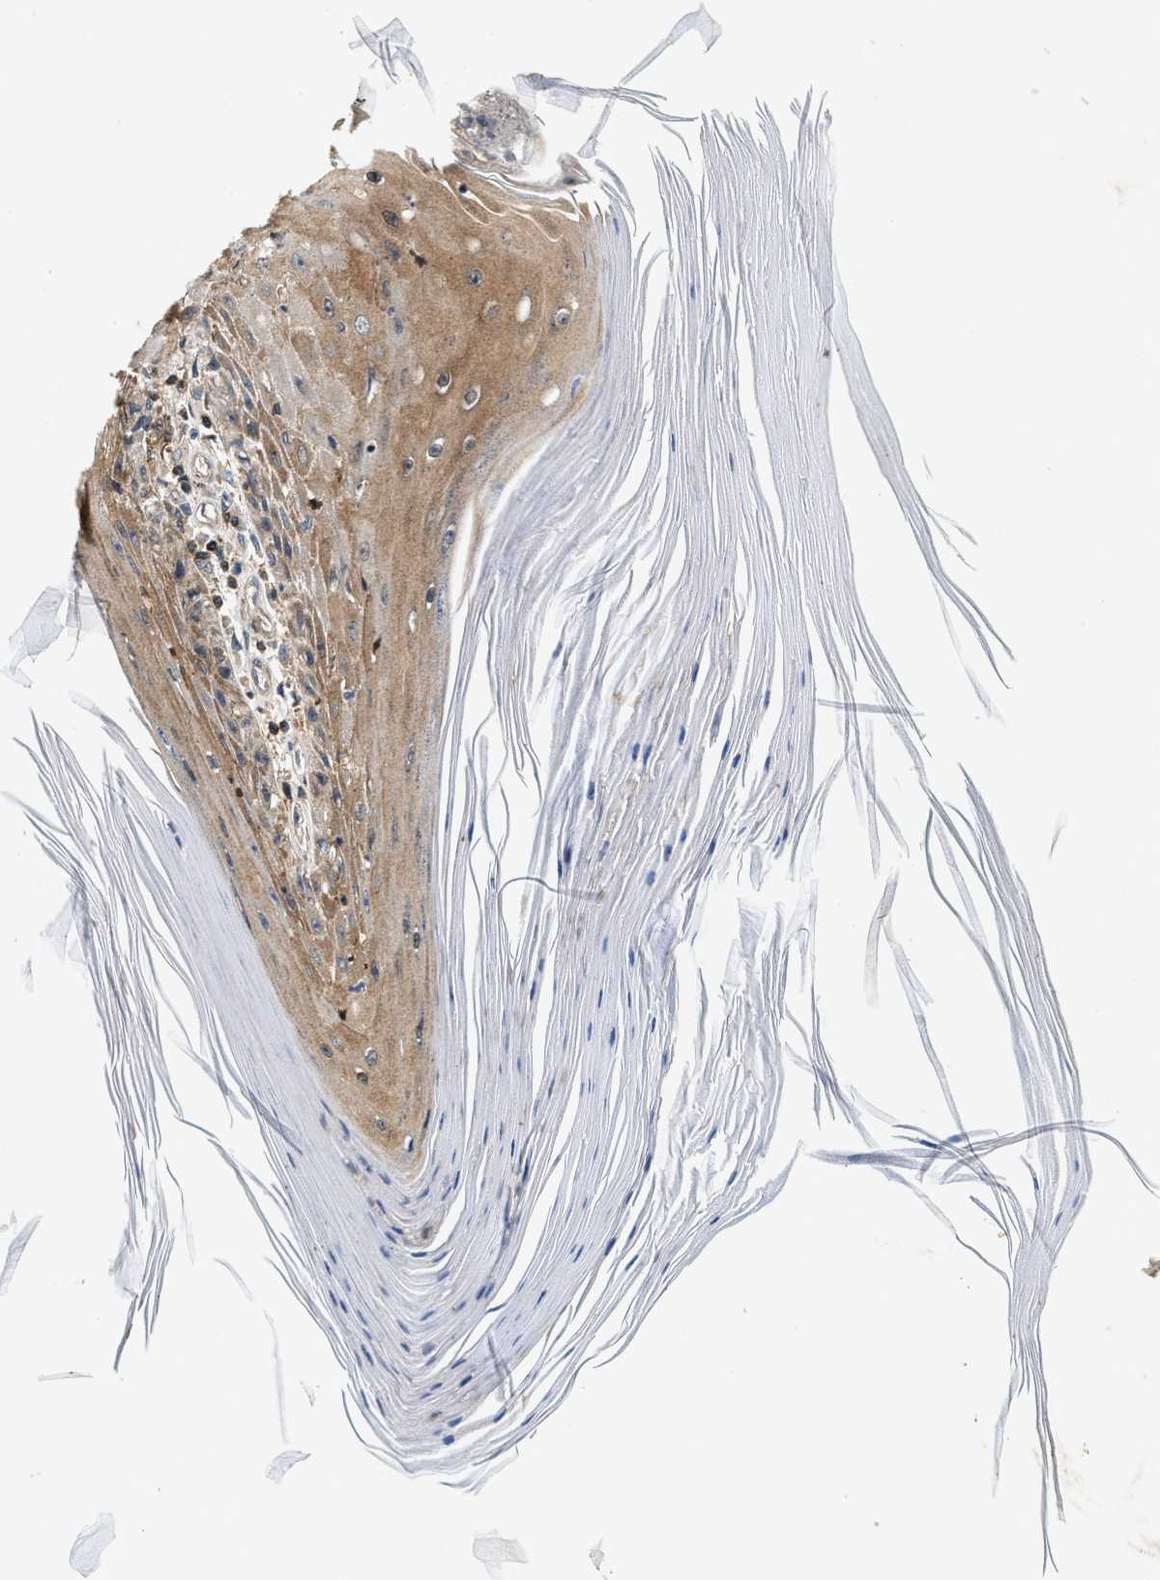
{"staining": {"intensity": "moderate", "quantity": "25%-75%", "location": "cytoplasmic/membranous"}, "tissue": "skin cancer", "cell_type": "Tumor cells", "image_type": "cancer", "snomed": [{"axis": "morphology", "description": "Squamous cell carcinoma, NOS"}, {"axis": "topography", "description": "Skin"}], "caption": "Moderate cytoplasmic/membranous protein positivity is appreciated in approximately 25%-75% of tumor cells in skin squamous cell carcinoma. The staining was performed using DAB to visualize the protein expression in brown, while the nuclei were stained in blue with hematoxylin (Magnification: 20x).", "gene": "SAMD9", "patient": {"sex": "female", "age": 73}}